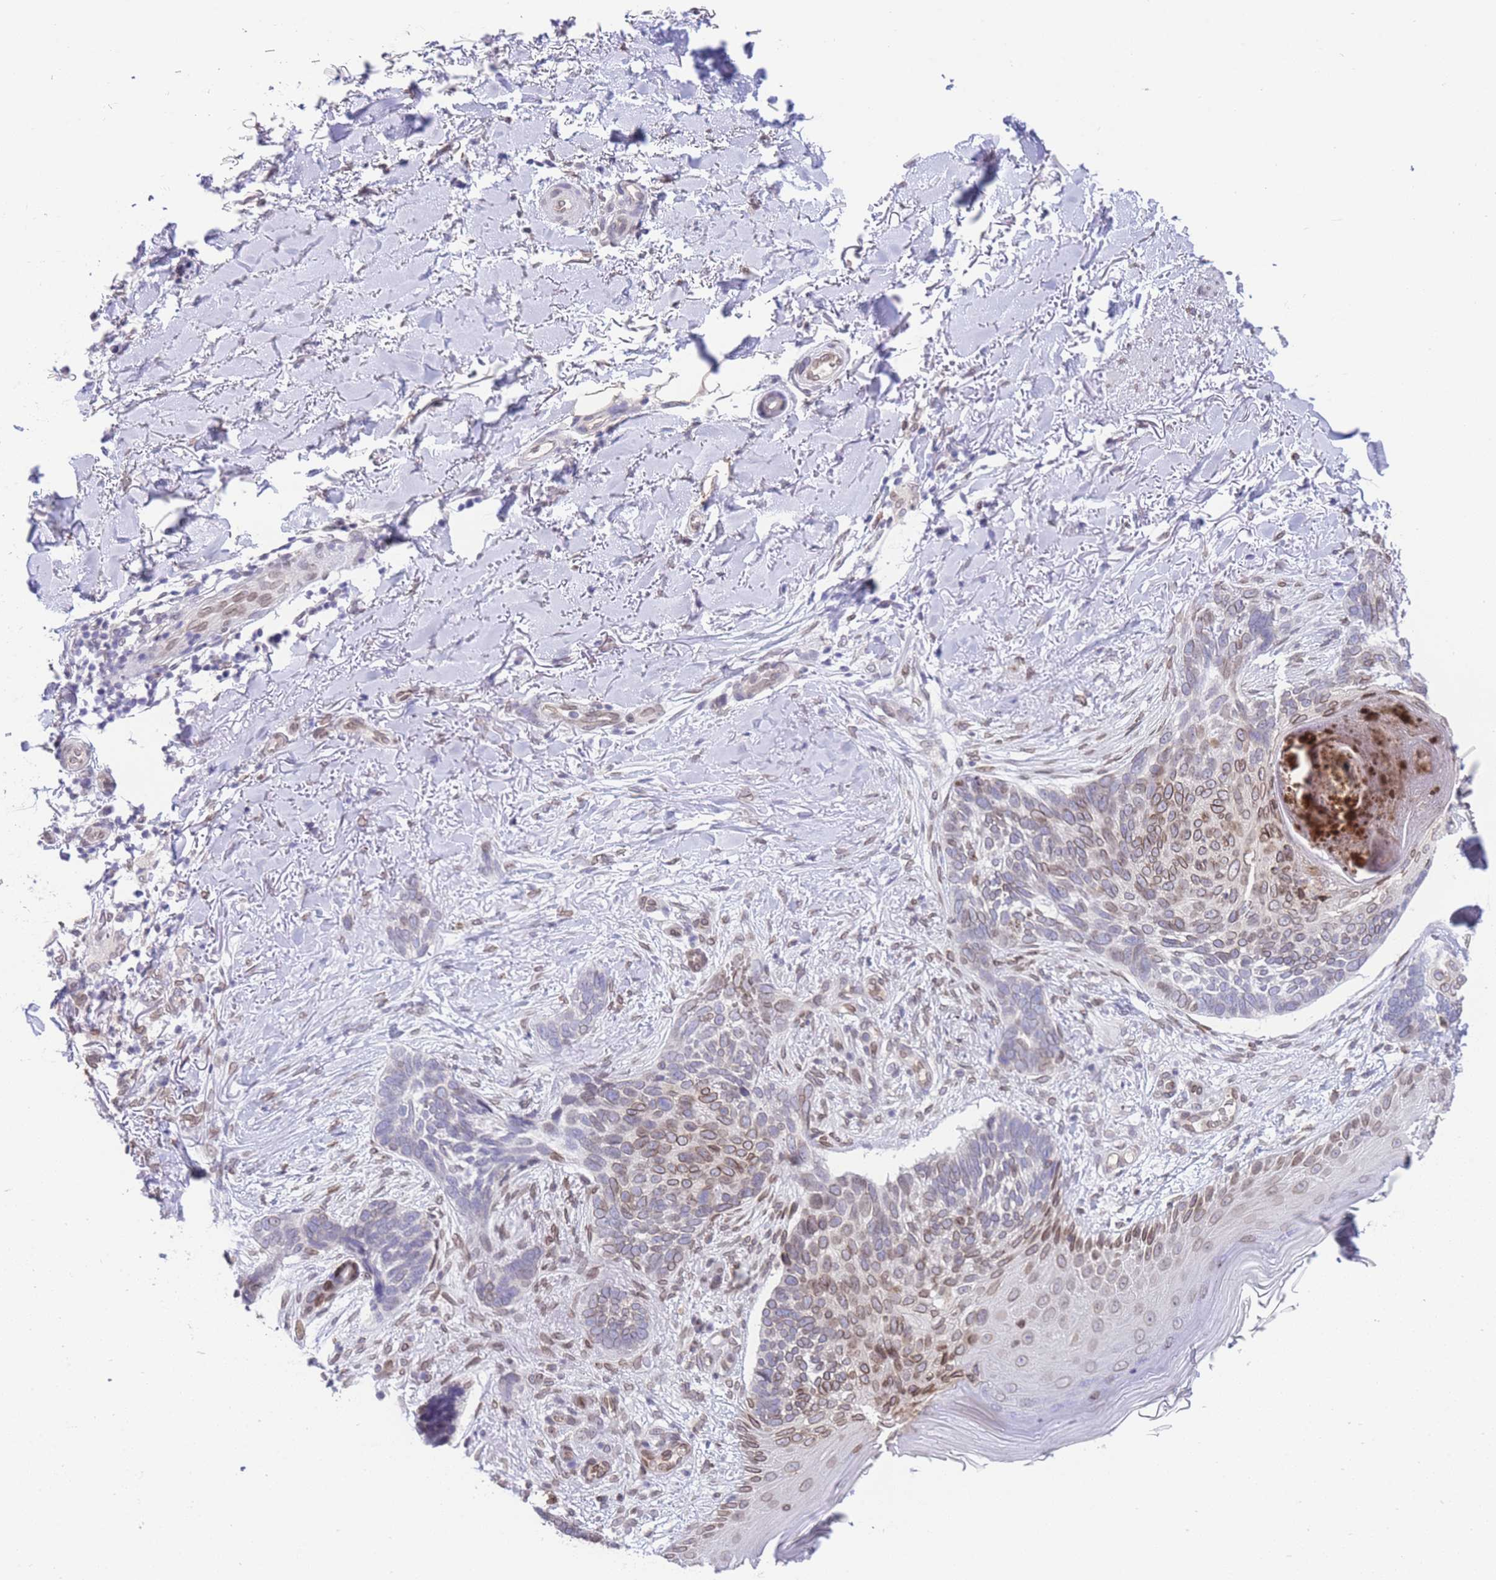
{"staining": {"intensity": "moderate", "quantity": "25%-75%", "location": "cytoplasmic/membranous,nuclear"}, "tissue": "skin cancer", "cell_type": "Tumor cells", "image_type": "cancer", "snomed": [{"axis": "morphology", "description": "Normal tissue, NOS"}, {"axis": "morphology", "description": "Basal cell carcinoma"}, {"axis": "topography", "description": "Skin"}], "caption": "Protein staining of skin cancer tissue demonstrates moderate cytoplasmic/membranous and nuclear positivity in about 25%-75% of tumor cells. The protein is shown in brown color, while the nuclei are stained blue.", "gene": "OR10AD1", "patient": {"sex": "female", "age": 67}}